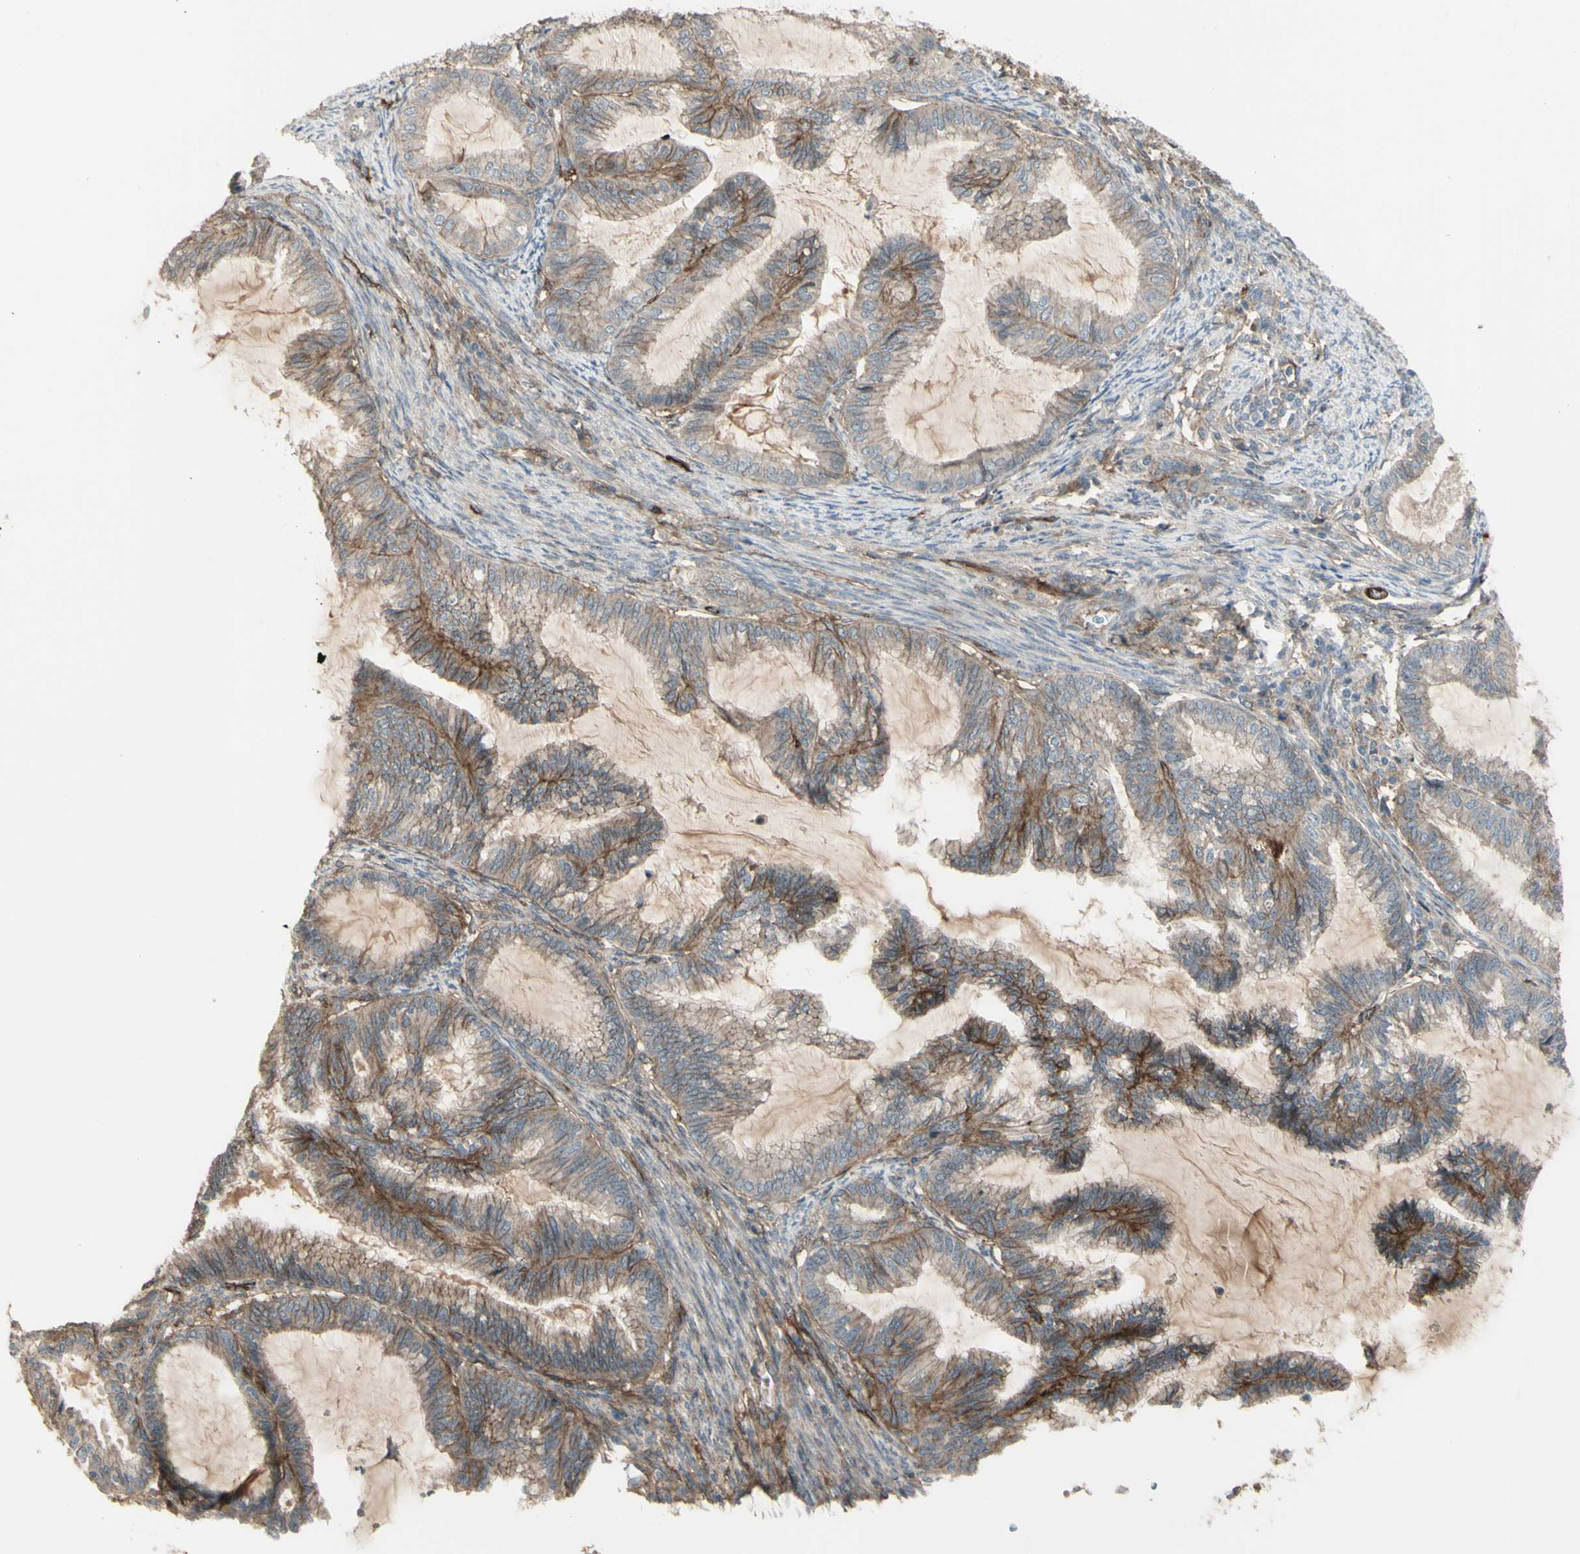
{"staining": {"intensity": "weak", "quantity": "25%-75%", "location": "cytoplasmic/membranous"}, "tissue": "cervical cancer", "cell_type": "Tumor cells", "image_type": "cancer", "snomed": [{"axis": "morphology", "description": "Normal tissue, NOS"}, {"axis": "morphology", "description": "Adenocarcinoma, NOS"}, {"axis": "topography", "description": "Cervix"}, {"axis": "topography", "description": "Endometrium"}], "caption": "Brown immunohistochemical staining in cervical cancer (adenocarcinoma) shows weak cytoplasmic/membranous positivity in about 25%-75% of tumor cells.", "gene": "CD276", "patient": {"sex": "female", "age": 86}}